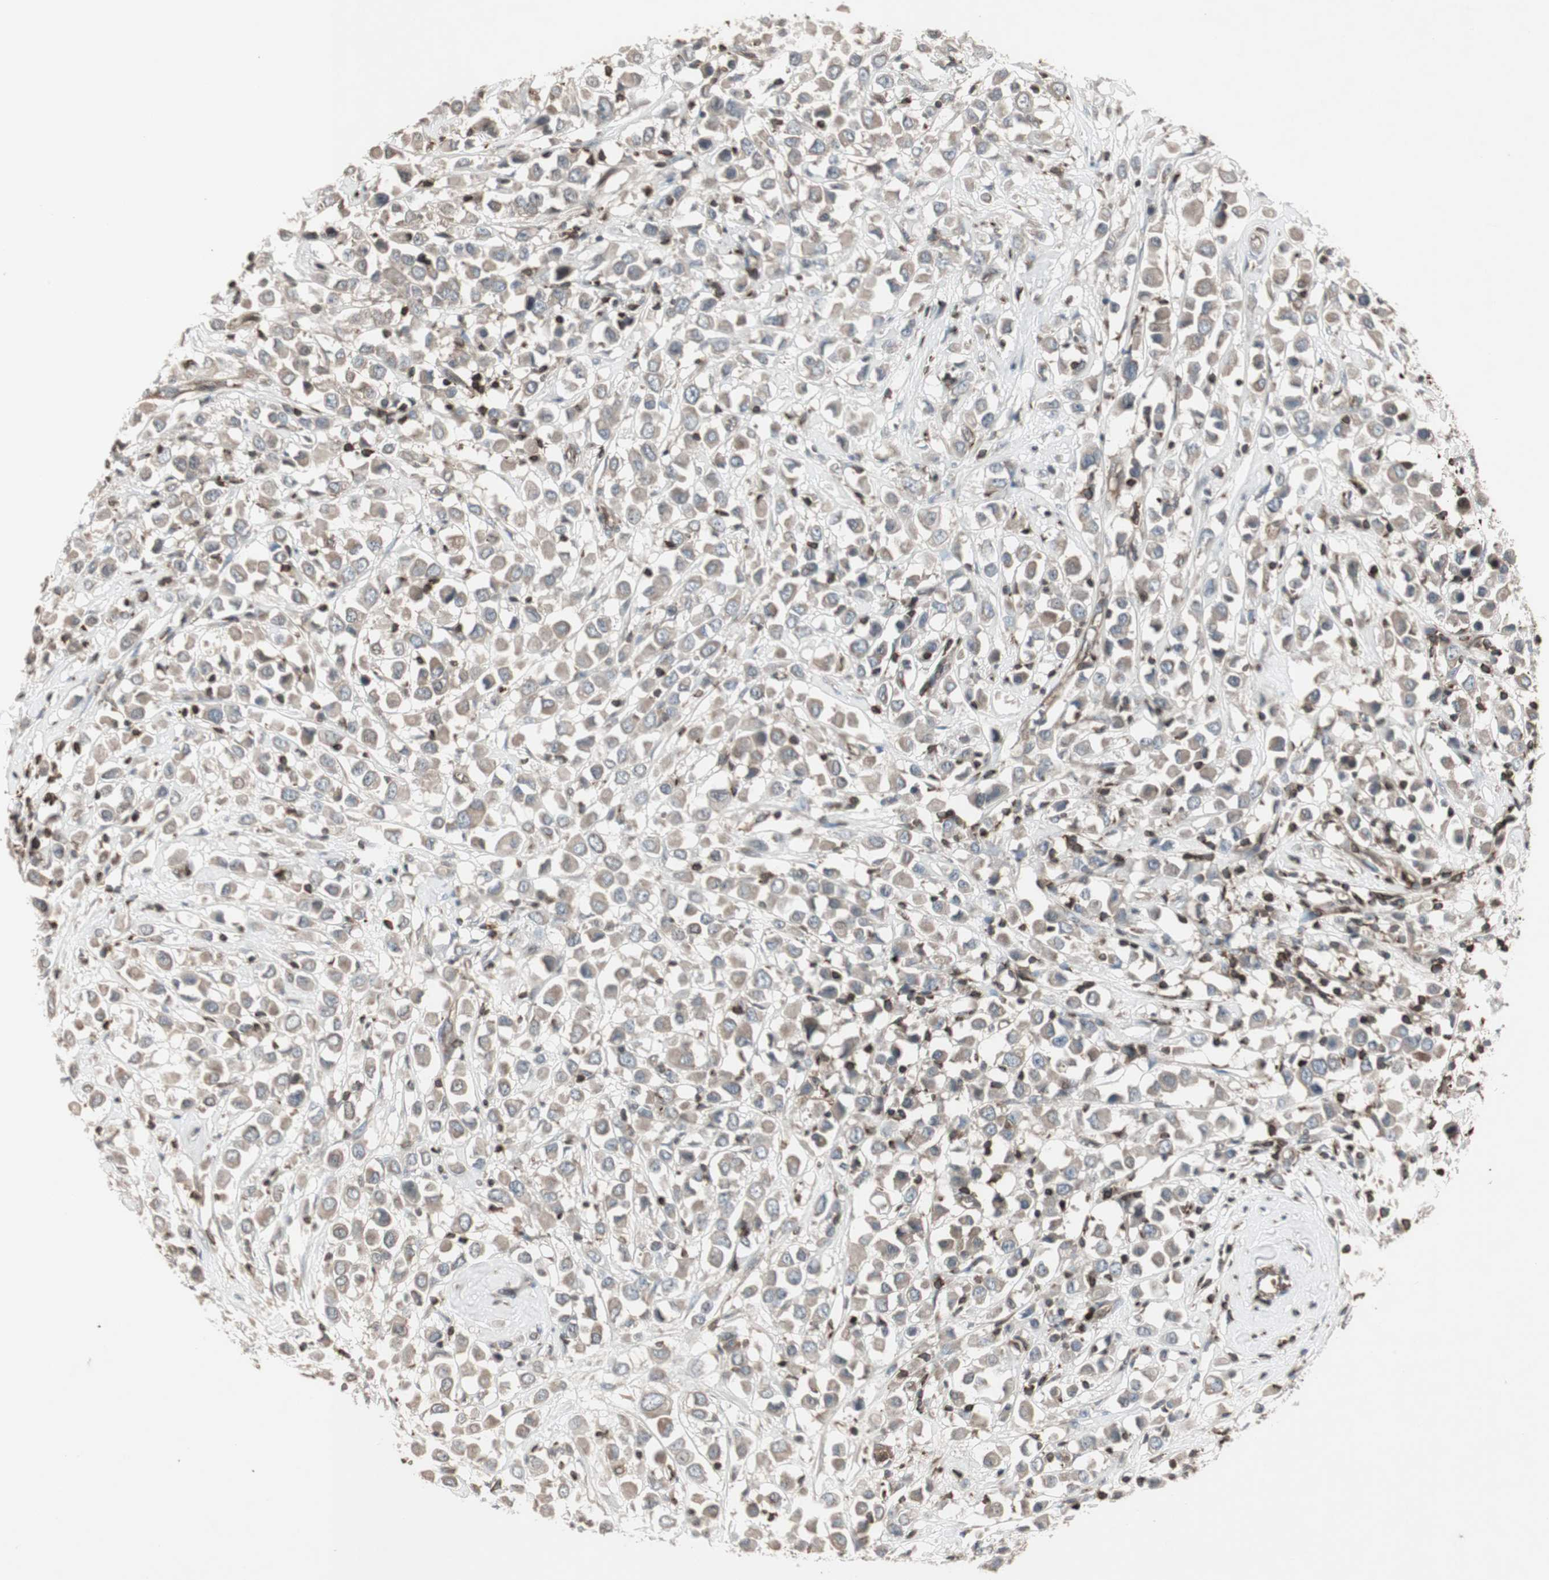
{"staining": {"intensity": "weak", "quantity": ">75%", "location": "none"}, "tissue": "breast cancer", "cell_type": "Tumor cells", "image_type": "cancer", "snomed": [{"axis": "morphology", "description": "Duct carcinoma"}, {"axis": "topography", "description": "Breast"}], "caption": "Weak None positivity is appreciated in about >75% of tumor cells in breast cancer (invasive ductal carcinoma).", "gene": "ARHGEF1", "patient": {"sex": "female", "age": 61}}